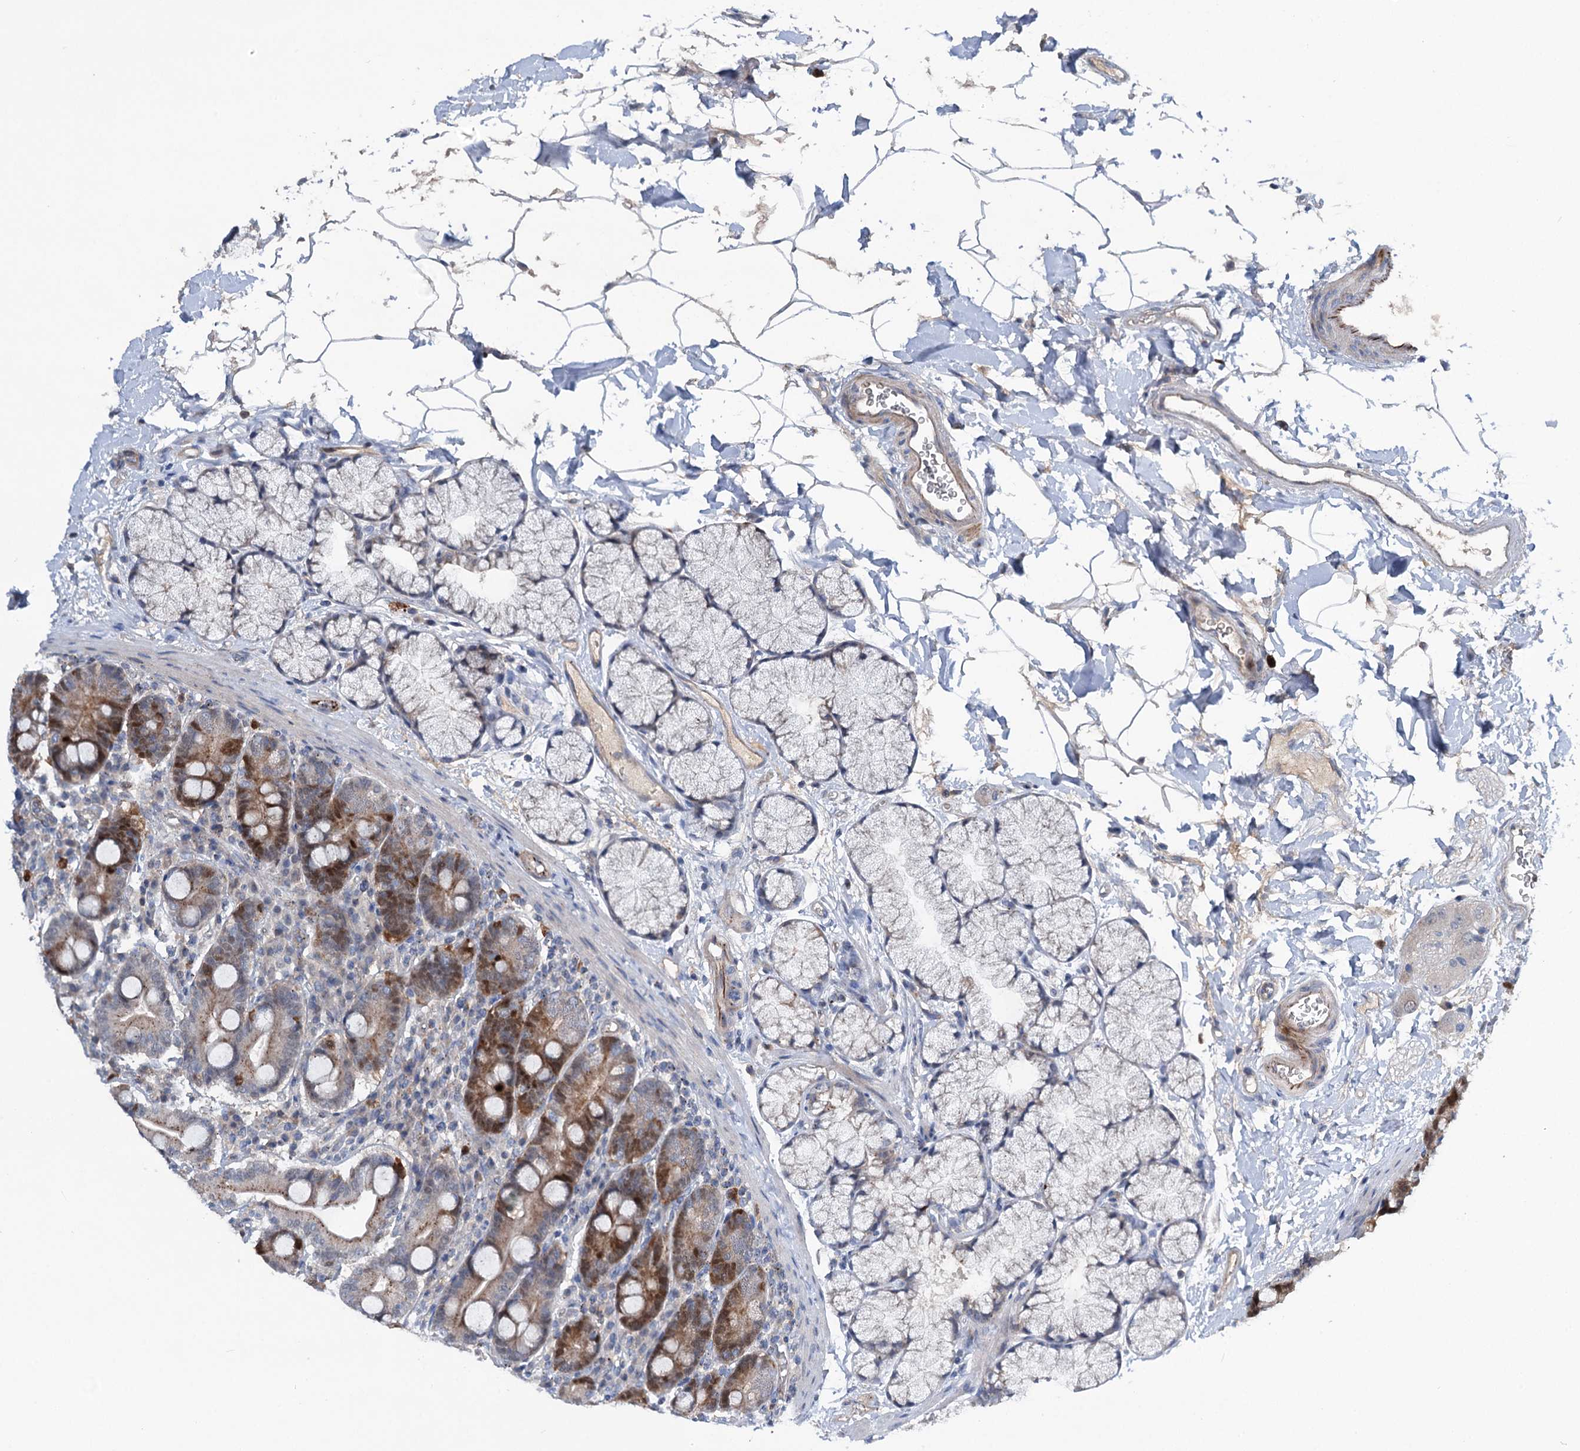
{"staining": {"intensity": "moderate", "quantity": ">75%", "location": "cytoplasmic/membranous,nuclear"}, "tissue": "duodenum", "cell_type": "Glandular cells", "image_type": "normal", "snomed": [{"axis": "morphology", "description": "Normal tissue, NOS"}, {"axis": "topography", "description": "Duodenum"}], "caption": "This histopathology image exhibits benign duodenum stained with IHC to label a protein in brown. The cytoplasmic/membranous,nuclear of glandular cells show moderate positivity for the protein. Nuclei are counter-stained blue.", "gene": "NCAPD2", "patient": {"sex": "male", "age": 35}}